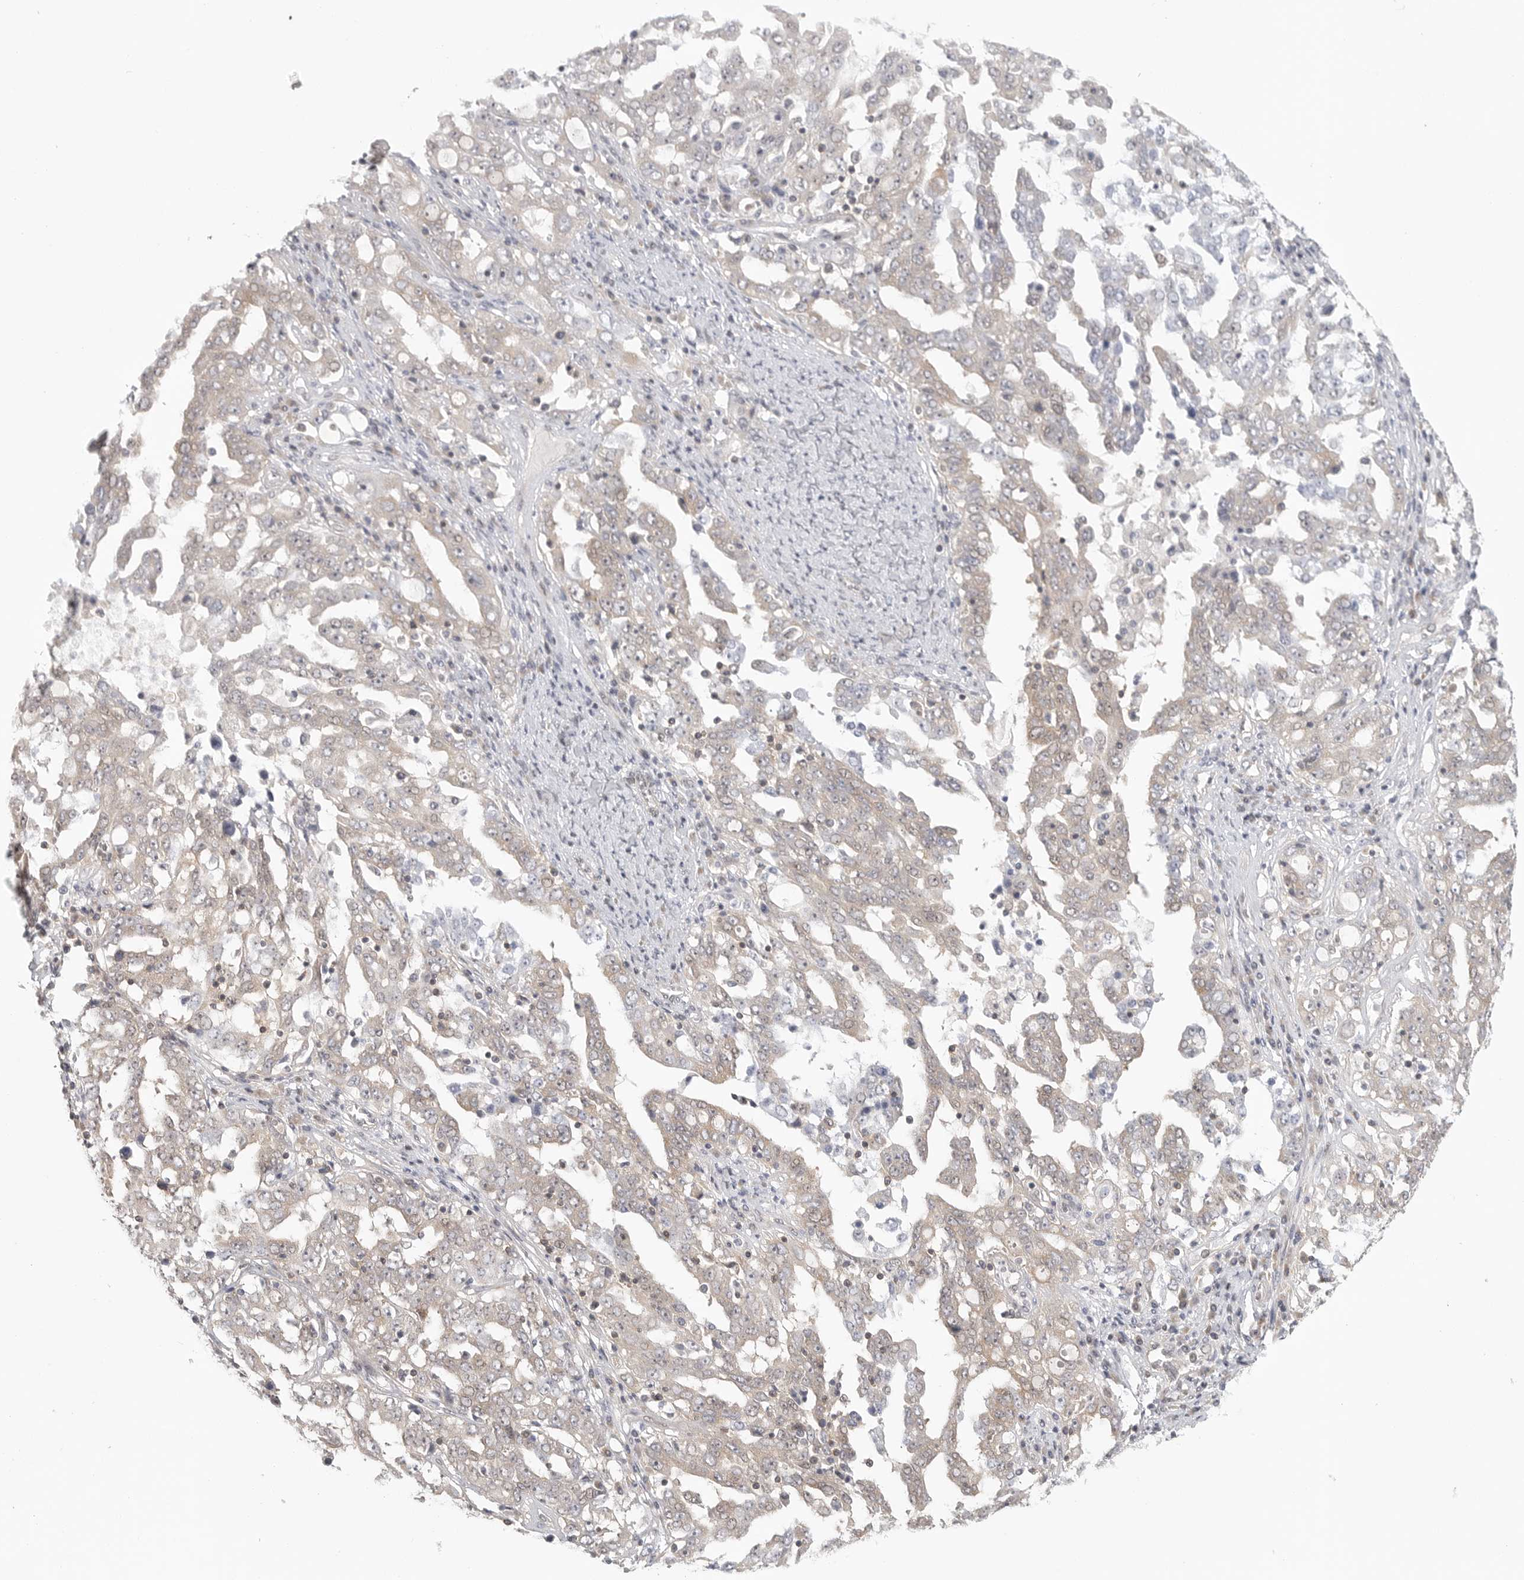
{"staining": {"intensity": "negative", "quantity": "none", "location": "none"}, "tissue": "ovarian cancer", "cell_type": "Tumor cells", "image_type": "cancer", "snomed": [{"axis": "morphology", "description": "Carcinoma, endometroid"}, {"axis": "topography", "description": "Ovary"}], "caption": "Ovarian endometroid carcinoma stained for a protein using immunohistochemistry displays no staining tumor cells.", "gene": "HDAC6", "patient": {"sex": "female", "age": 62}}